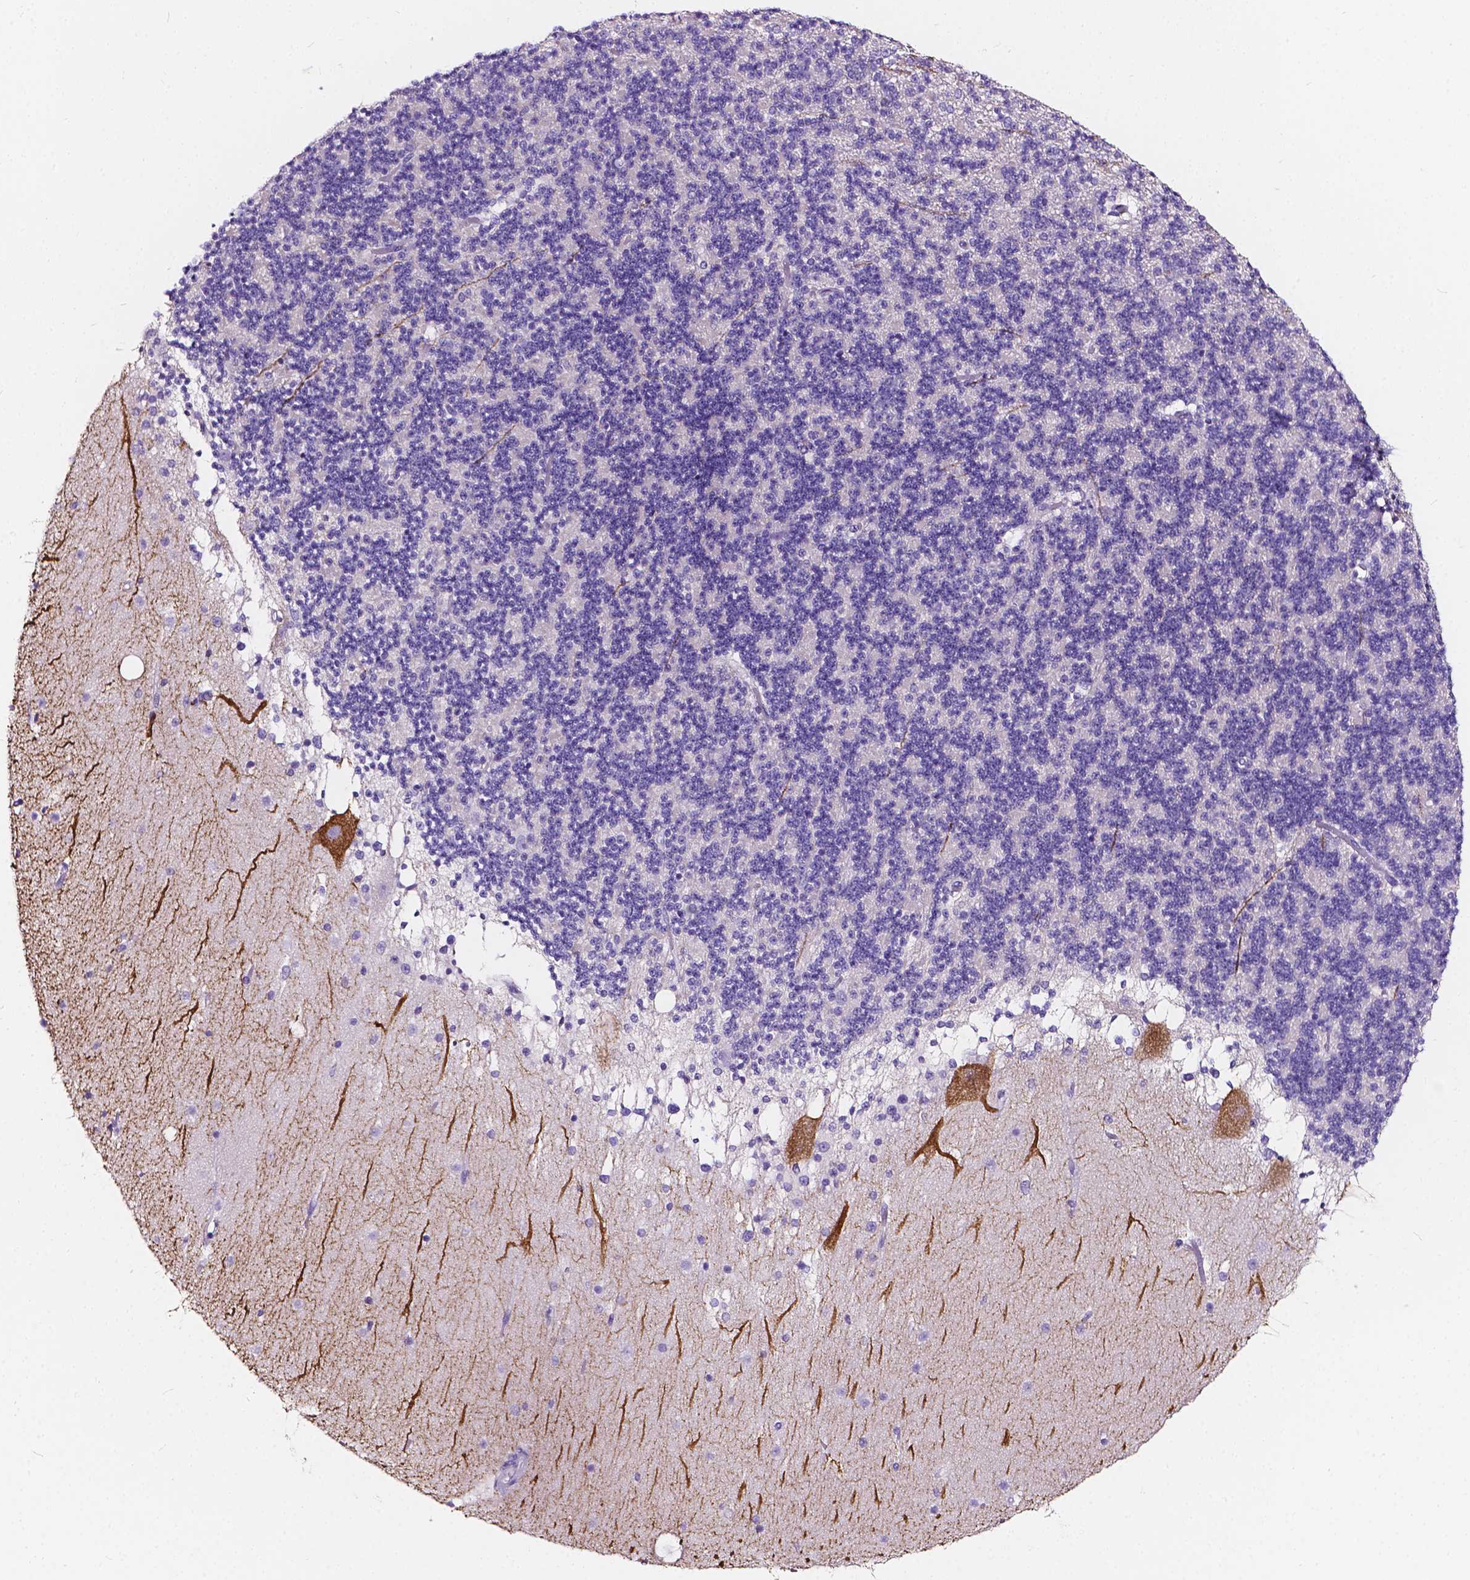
{"staining": {"intensity": "negative", "quantity": "none", "location": "none"}, "tissue": "cerebellum", "cell_type": "Cells in granular layer", "image_type": "normal", "snomed": [{"axis": "morphology", "description": "Normal tissue, NOS"}, {"axis": "topography", "description": "Cerebellum"}], "caption": "An immunohistochemistry photomicrograph of normal cerebellum is shown. There is no staining in cells in granular layer of cerebellum.", "gene": "CLSTN2", "patient": {"sex": "female", "age": 19}}